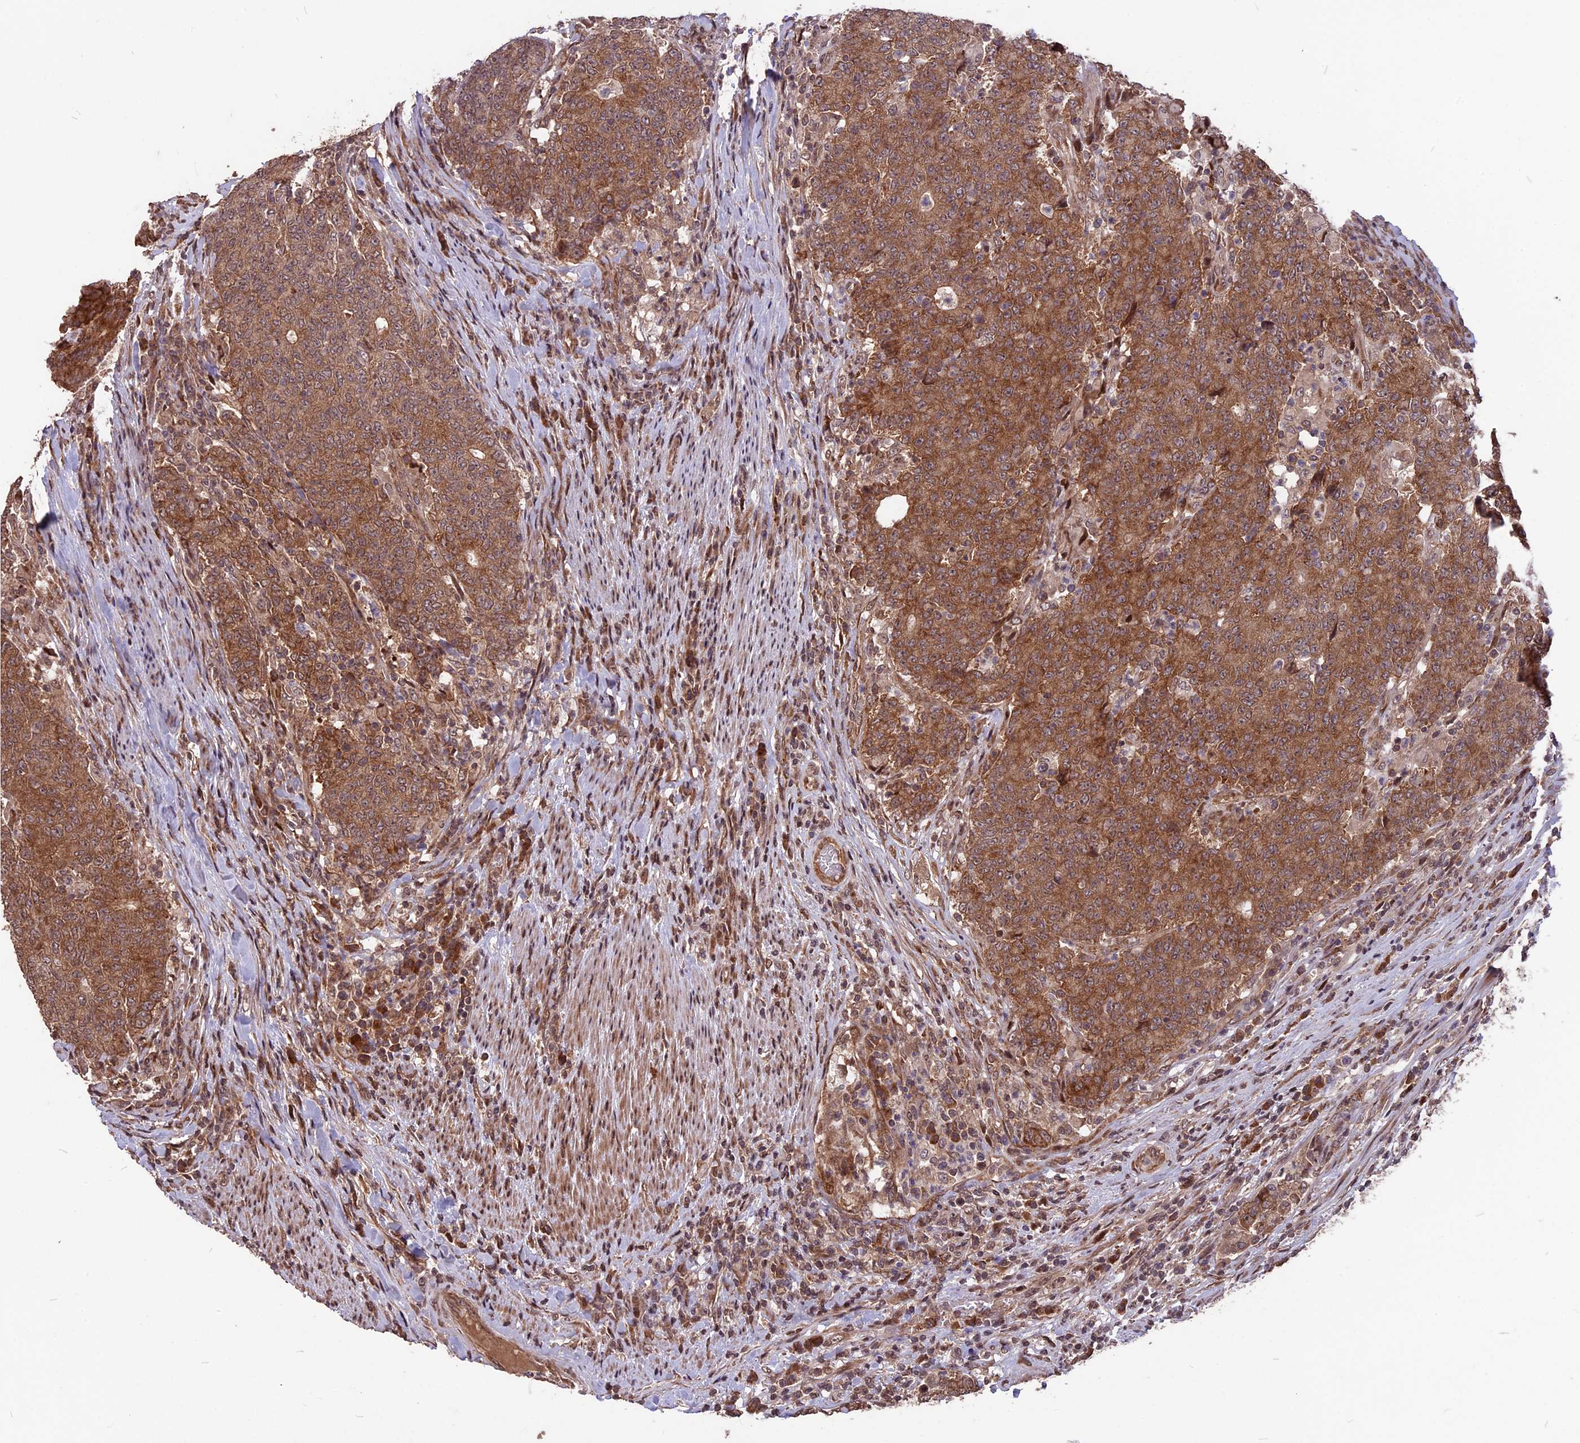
{"staining": {"intensity": "moderate", "quantity": ">75%", "location": "cytoplasmic/membranous"}, "tissue": "colorectal cancer", "cell_type": "Tumor cells", "image_type": "cancer", "snomed": [{"axis": "morphology", "description": "Adenocarcinoma, NOS"}, {"axis": "topography", "description": "Colon"}], "caption": "Human colorectal cancer stained with a brown dye exhibits moderate cytoplasmic/membranous positive staining in about >75% of tumor cells.", "gene": "ZNF598", "patient": {"sex": "female", "age": 75}}